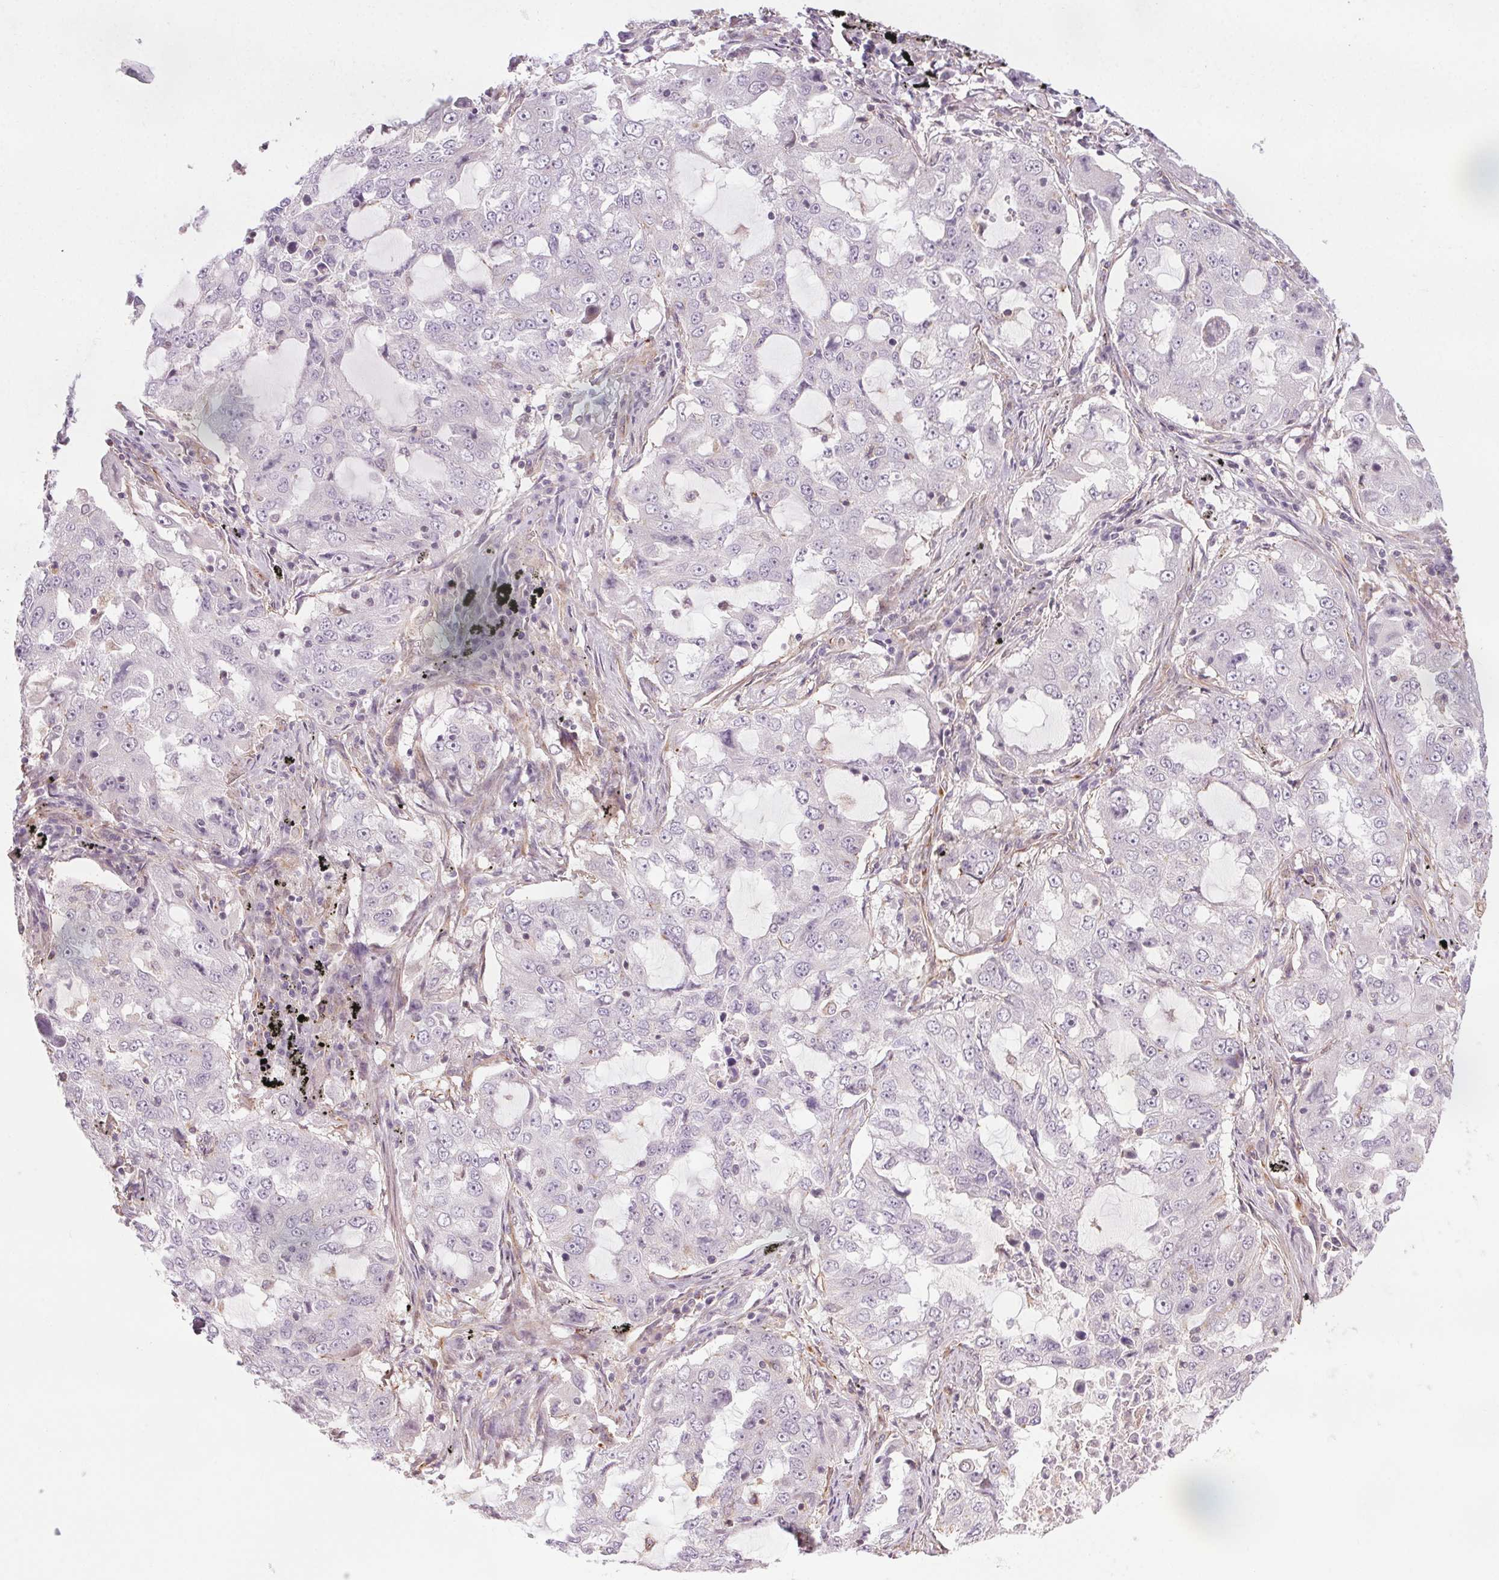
{"staining": {"intensity": "negative", "quantity": "none", "location": "none"}, "tissue": "lung cancer", "cell_type": "Tumor cells", "image_type": "cancer", "snomed": [{"axis": "morphology", "description": "Adenocarcinoma, NOS"}, {"axis": "topography", "description": "Lung"}], "caption": "This is a histopathology image of immunohistochemistry staining of adenocarcinoma (lung), which shows no positivity in tumor cells. (DAB immunohistochemistry with hematoxylin counter stain).", "gene": "CCSER1", "patient": {"sex": "female", "age": 61}}